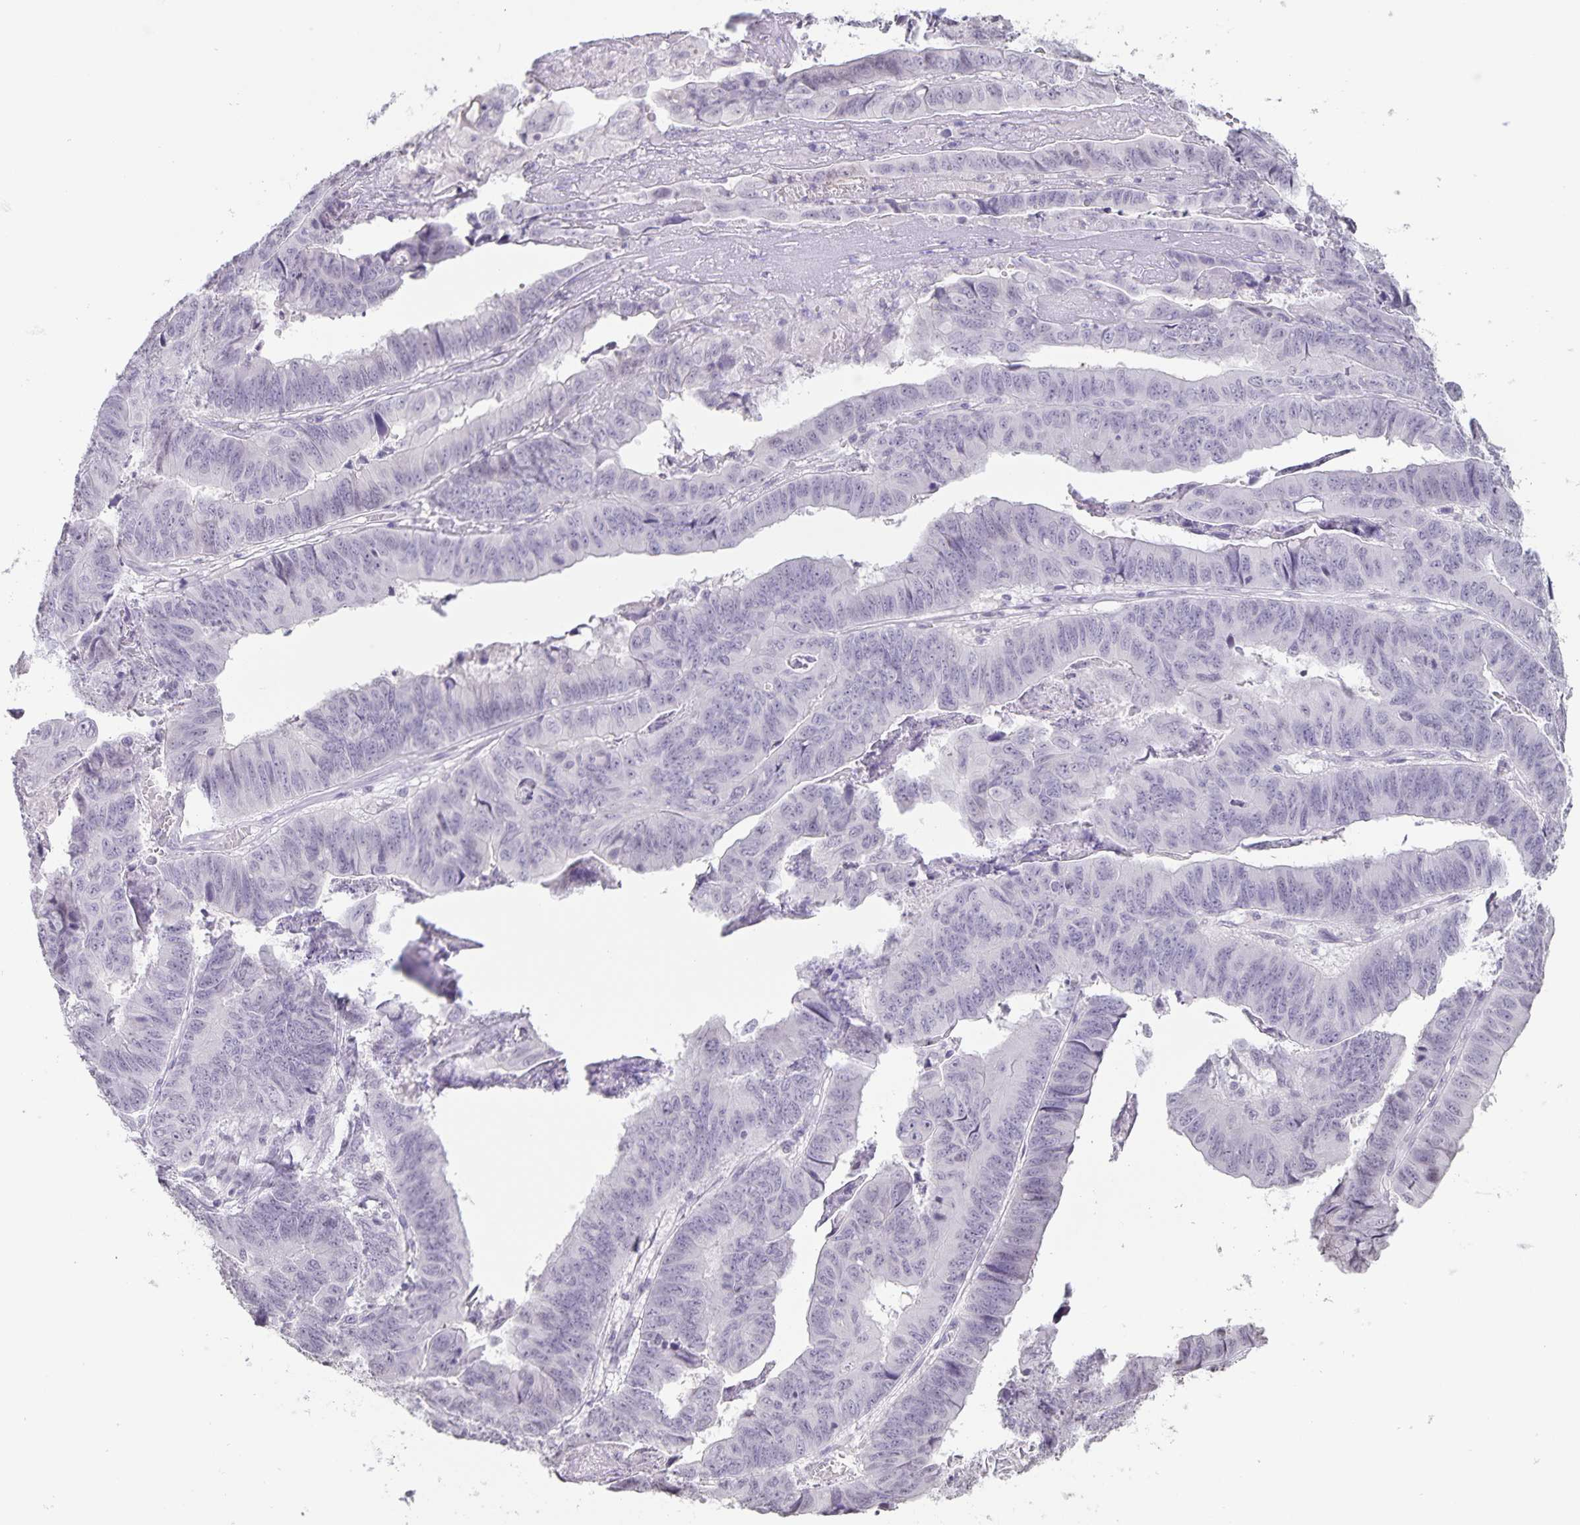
{"staining": {"intensity": "negative", "quantity": "none", "location": "none"}, "tissue": "stomach cancer", "cell_type": "Tumor cells", "image_type": "cancer", "snomed": [{"axis": "morphology", "description": "Adenocarcinoma, NOS"}, {"axis": "topography", "description": "Stomach, lower"}], "caption": "Adenocarcinoma (stomach) was stained to show a protein in brown. There is no significant expression in tumor cells.", "gene": "AQP4", "patient": {"sex": "male", "age": 77}}